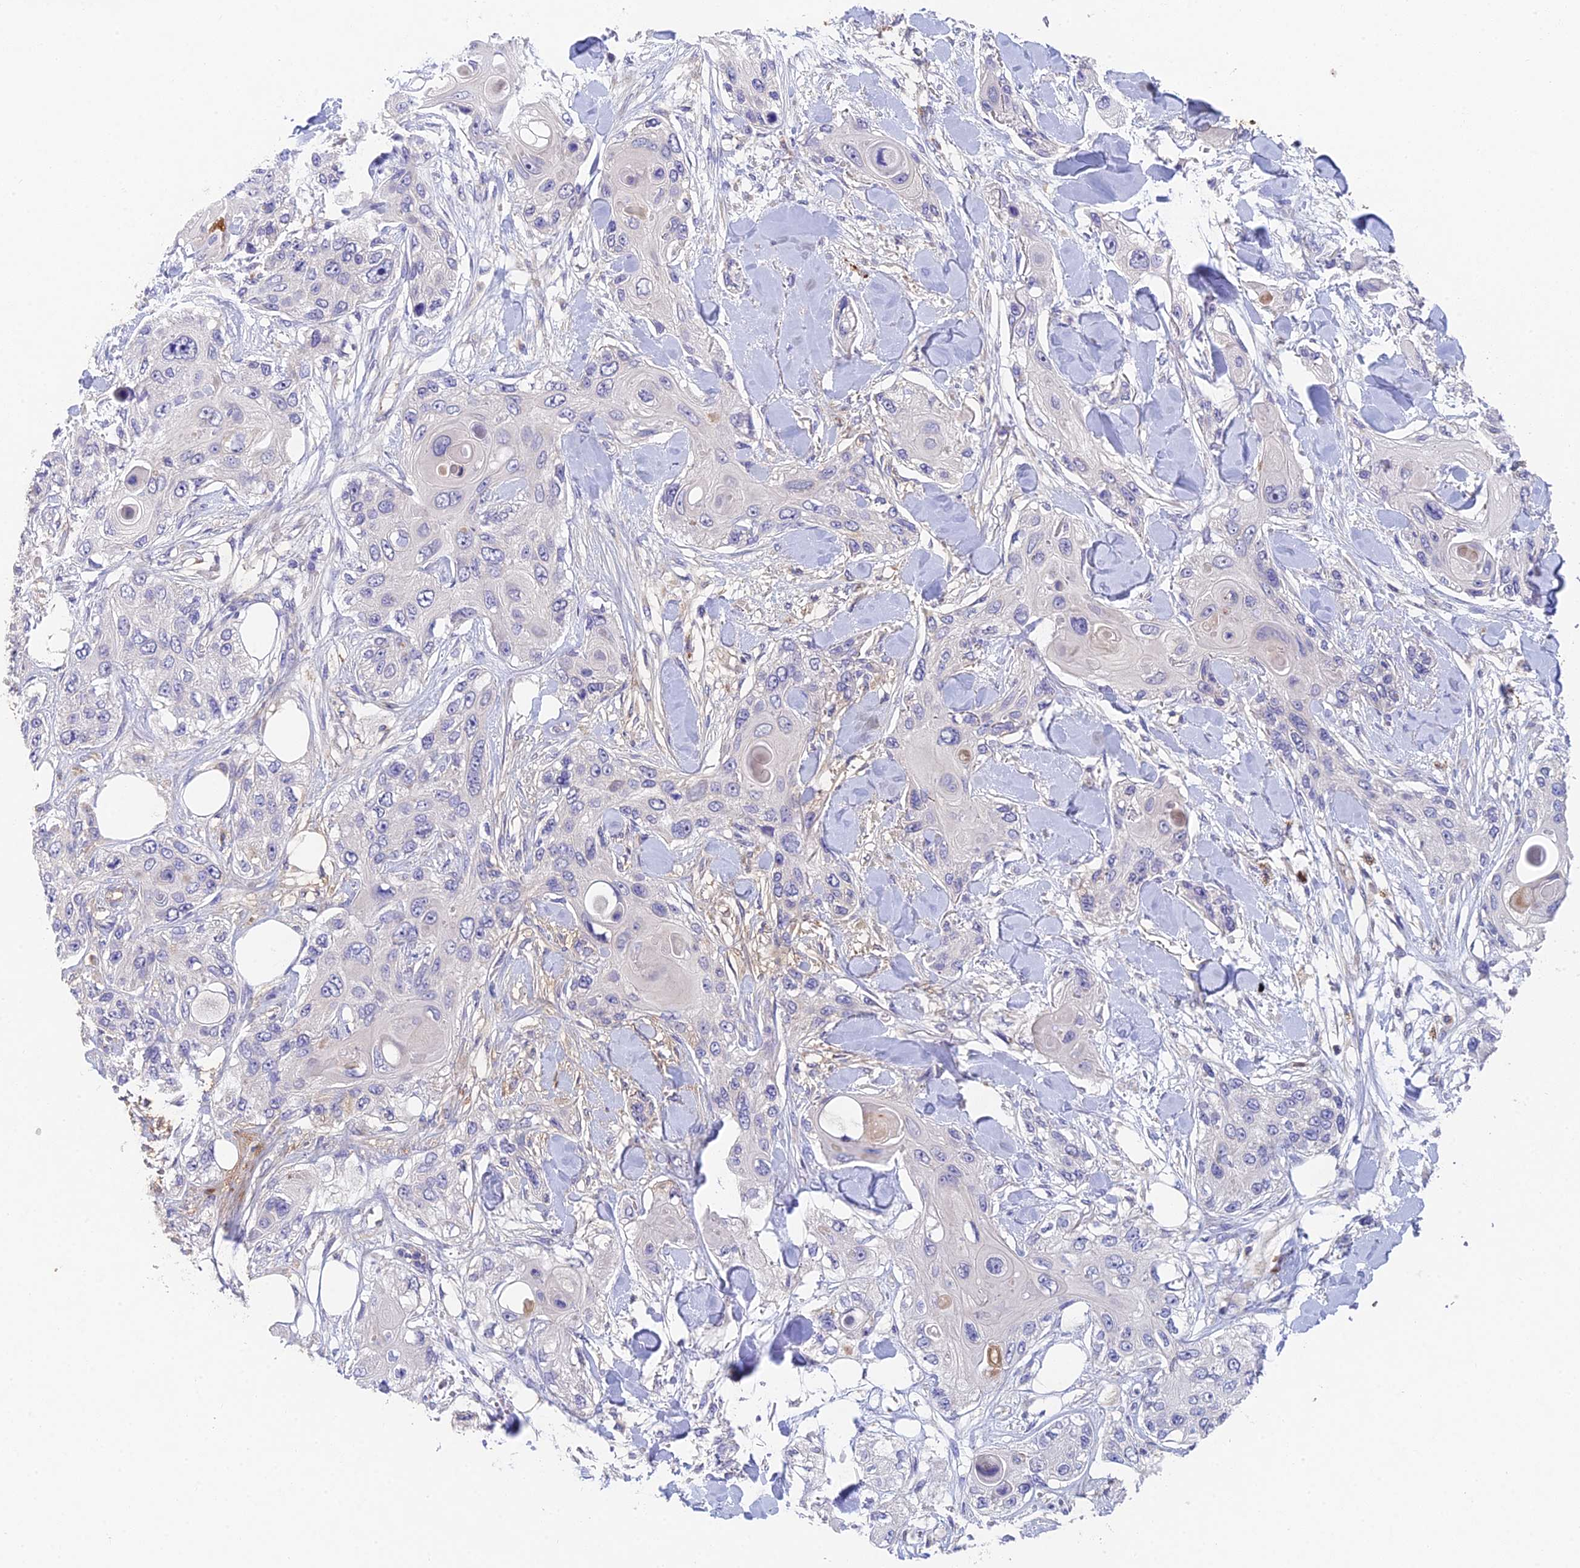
{"staining": {"intensity": "negative", "quantity": "none", "location": "none"}, "tissue": "skin cancer", "cell_type": "Tumor cells", "image_type": "cancer", "snomed": [{"axis": "morphology", "description": "Normal tissue, NOS"}, {"axis": "morphology", "description": "Squamous cell carcinoma, NOS"}, {"axis": "topography", "description": "Skin"}], "caption": "Skin cancer stained for a protein using immunohistochemistry exhibits no staining tumor cells.", "gene": "ADAMTS13", "patient": {"sex": "male", "age": 72}}